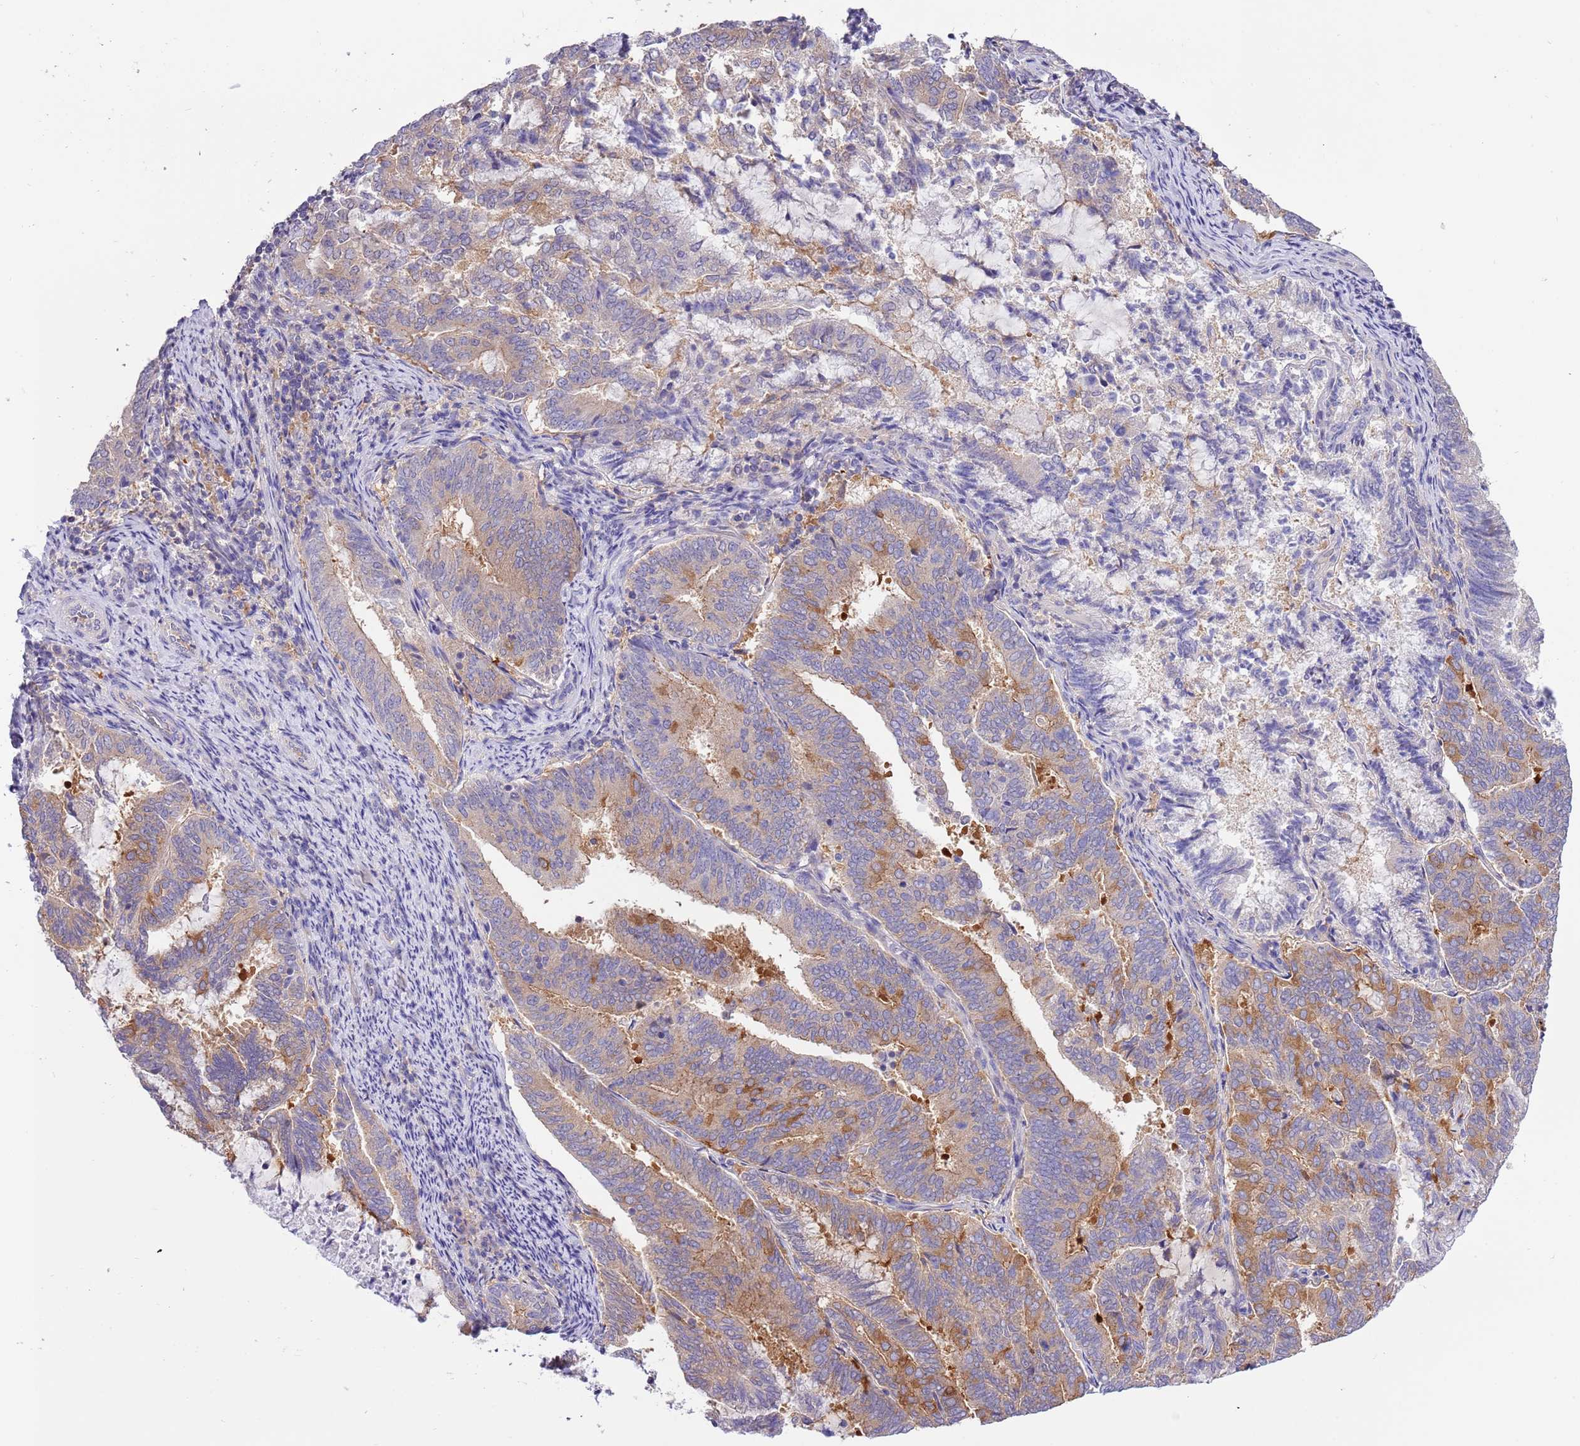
{"staining": {"intensity": "moderate", "quantity": "25%-75%", "location": "cytoplasmic/membranous"}, "tissue": "endometrial cancer", "cell_type": "Tumor cells", "image_type": "cancer", "snomed": [{"axis": "morphology", "description": "Adenocarcinoma, NOS"}, {"axis": "topography", "description": "Endometrium"}], "caption": "Immunohistochemistry (IHC) photomicrograph of human endometrial cancer stained for a protein (brown), which exhibits medium levels of moderate cytoplasmic/membranous positivity in approximately 25%-75% of tumor cells.", "gene": "STIP1", "patient": {"sex": "female", "age": 80}}